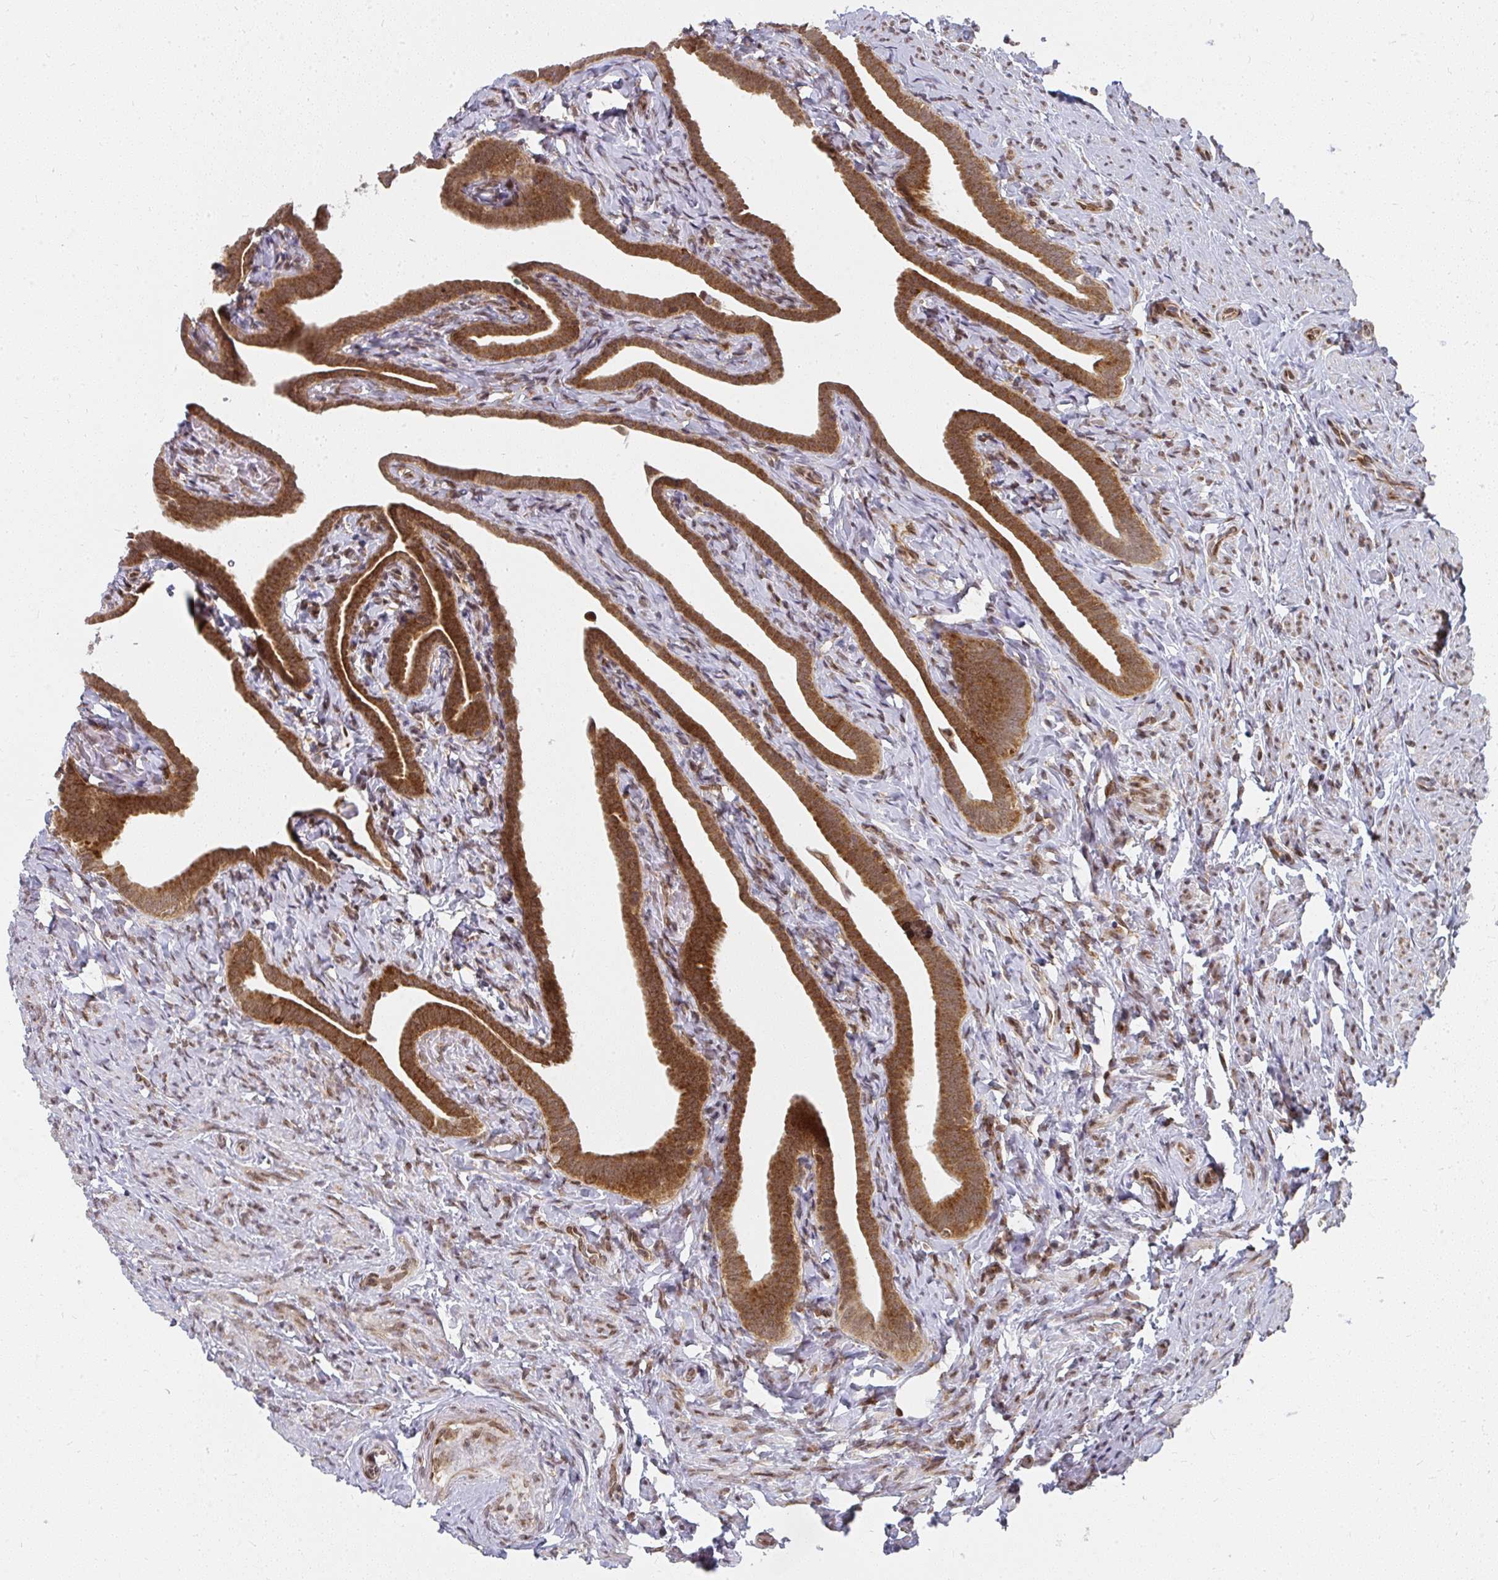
{"staining": {"intensity": "strong", "quantity": ">75%", "location": "cytoplasmic/membranous,nuclear"}, "tissue": "fallopian tube", "cell_type": "Glandular cells", "image_type": "normal", "snomed": [{"axis": "morphology", "description": "Normal tissue, NOS"}, {"axis": "topography", "description": "Fallopian tube"}], "caption": "Brown immunohistochemical staining in normal fallopian tube exhibits strong cytoplasmic/membranous,nuclear expression in approximately >75% of glandular cells.", "gene": "SYNCRIP", "patient": {"sex": "female", "age": 69}}